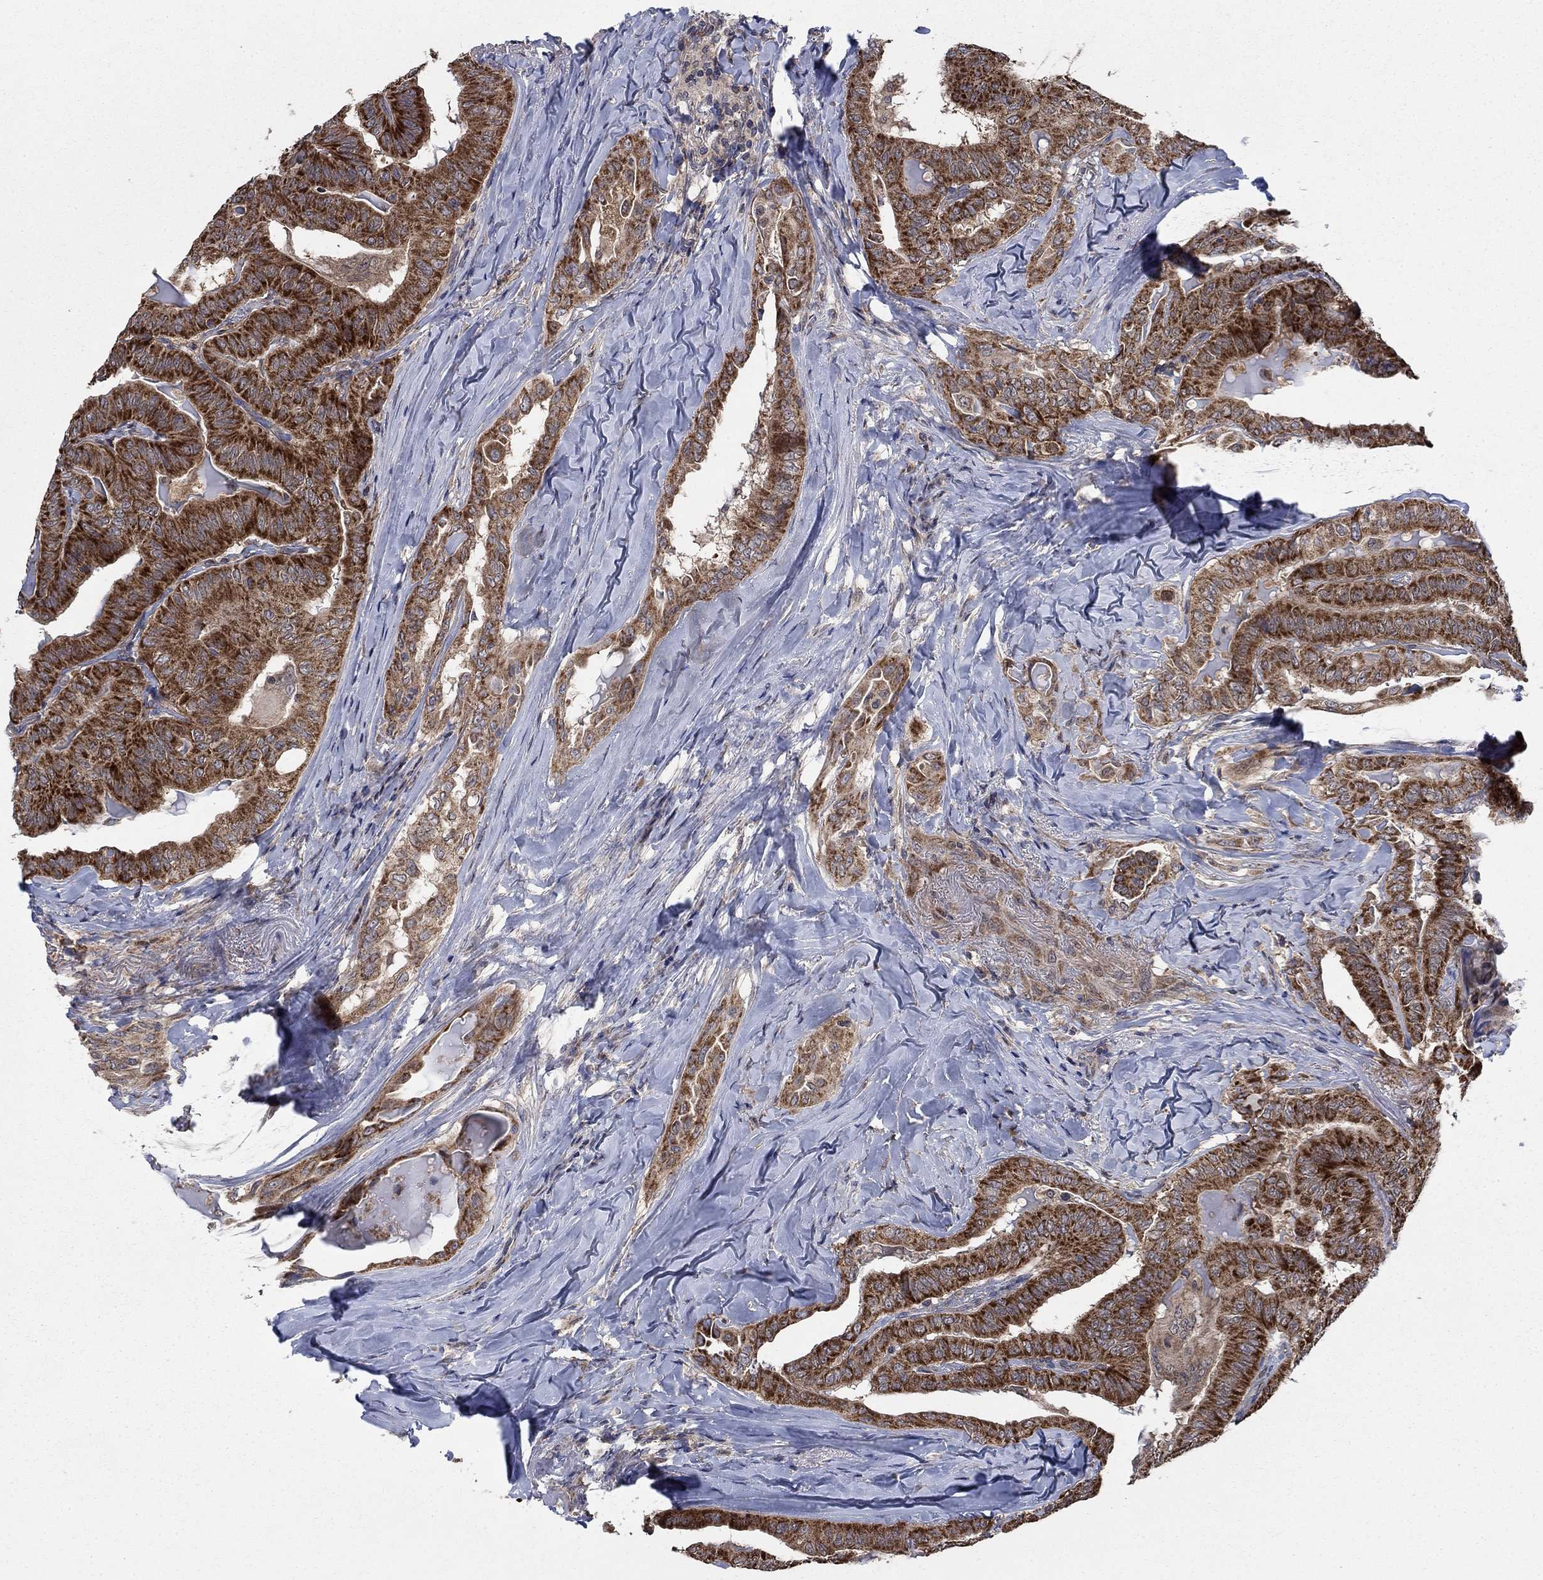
{"staining": {"intensity": "strong", "quantity": ">75%", "location": "cytoplasmic/membranous"}, "tissue": "thyroid cancer", "cell_type": "Tumor cells", "image_type": "cancer", "snomed": [{"axis": "morphology", "description": "Papillary adenocarcinoma, NOS"}, {"axis": "topography", "description": "Thyroid gland"}], "caption": "This micrograph displays immunohistochemistry staining of human thyroid cancer, with high strong cytoplasmic/membranous staining in approximately >75% of tumor cells.", "gene": "NME7", "patient": {"sex": "female", "age": 68}}